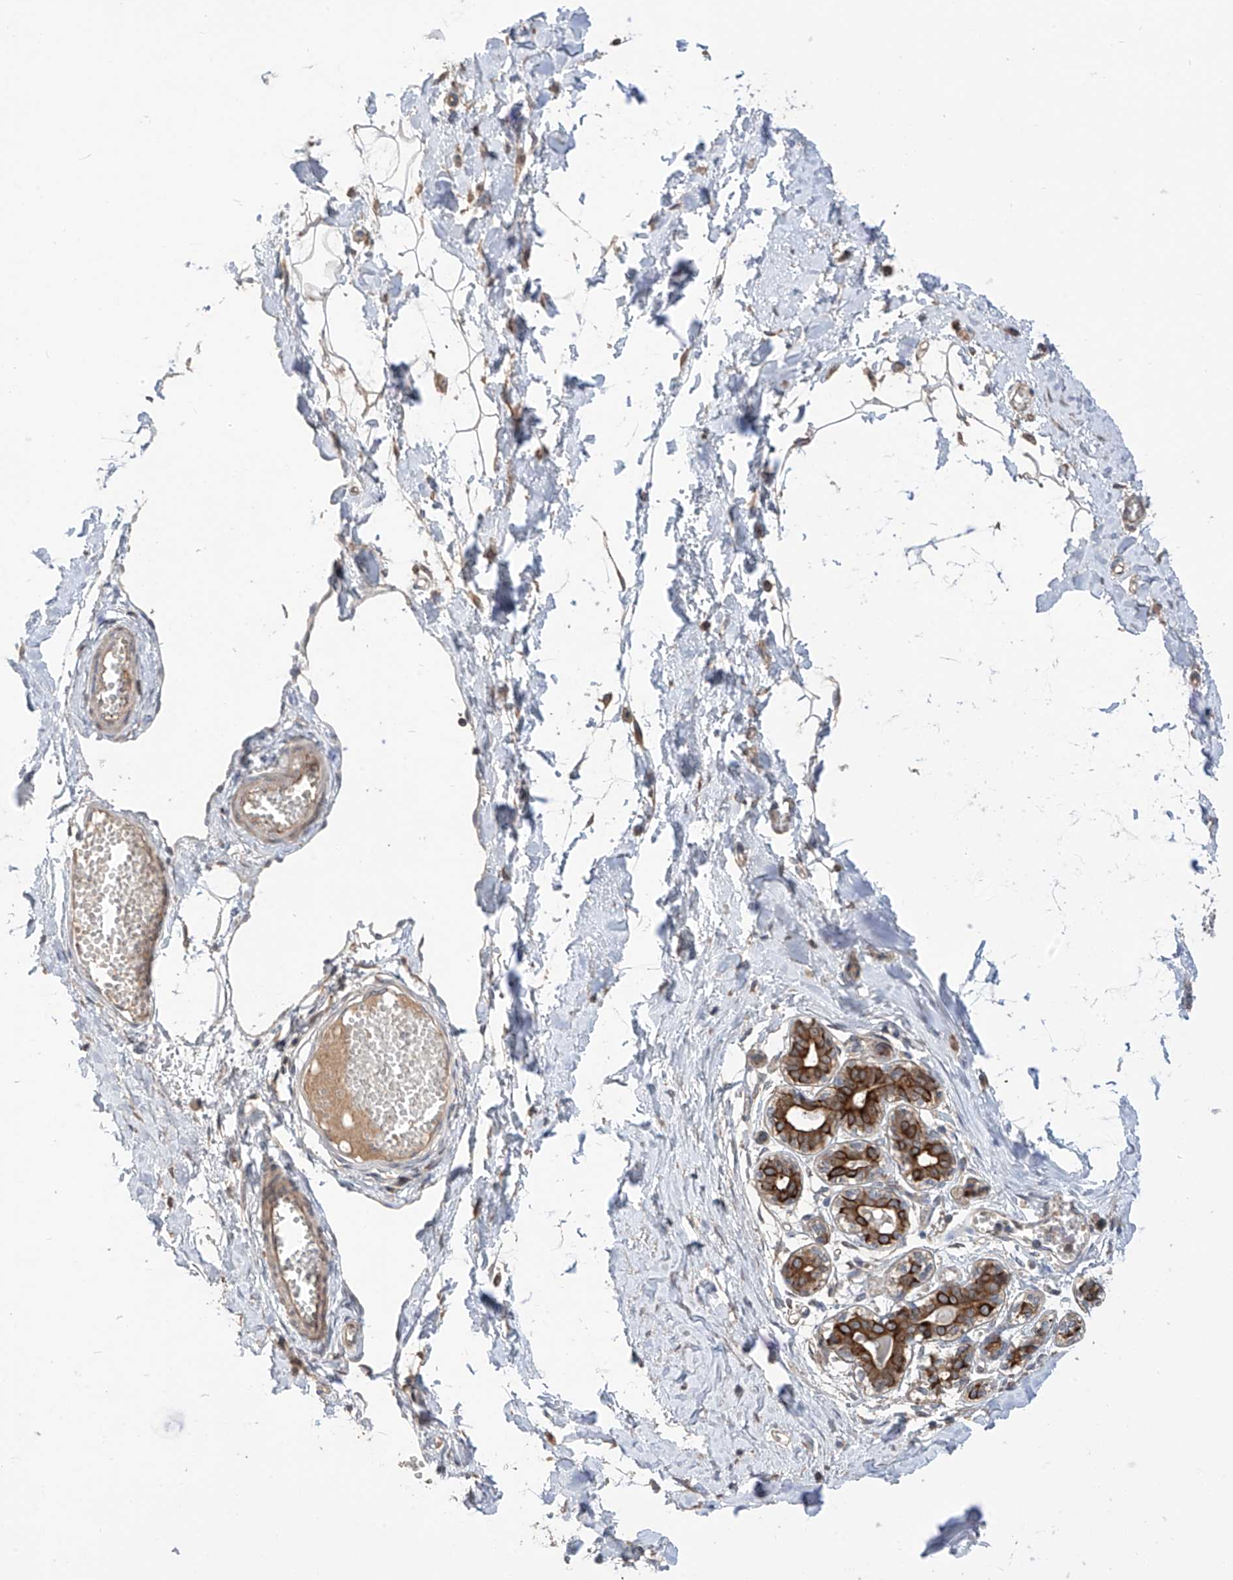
{"staining": {"intensity": "weak", "quantity": ">75%", "location": "cytoplasmic/membranous"}, "tissue": "breast", "cell_type": "Adipocytes", "image_type": "normal", "snomed": [{"axis": "morphology", "description": "Normal tissue, NOS"}, {"axis": "topography", "description": "Breast"}], "caption": "This micrograph shows unremarkable breast stained with IHC to label a protein in brown. The cytoplasmic/membranous of adipocytes show weak positivity for the protein. Nuclei are counter-stained blue.", "gene": "RPAIN", "patient": {"sex": "female", "age": 27}}